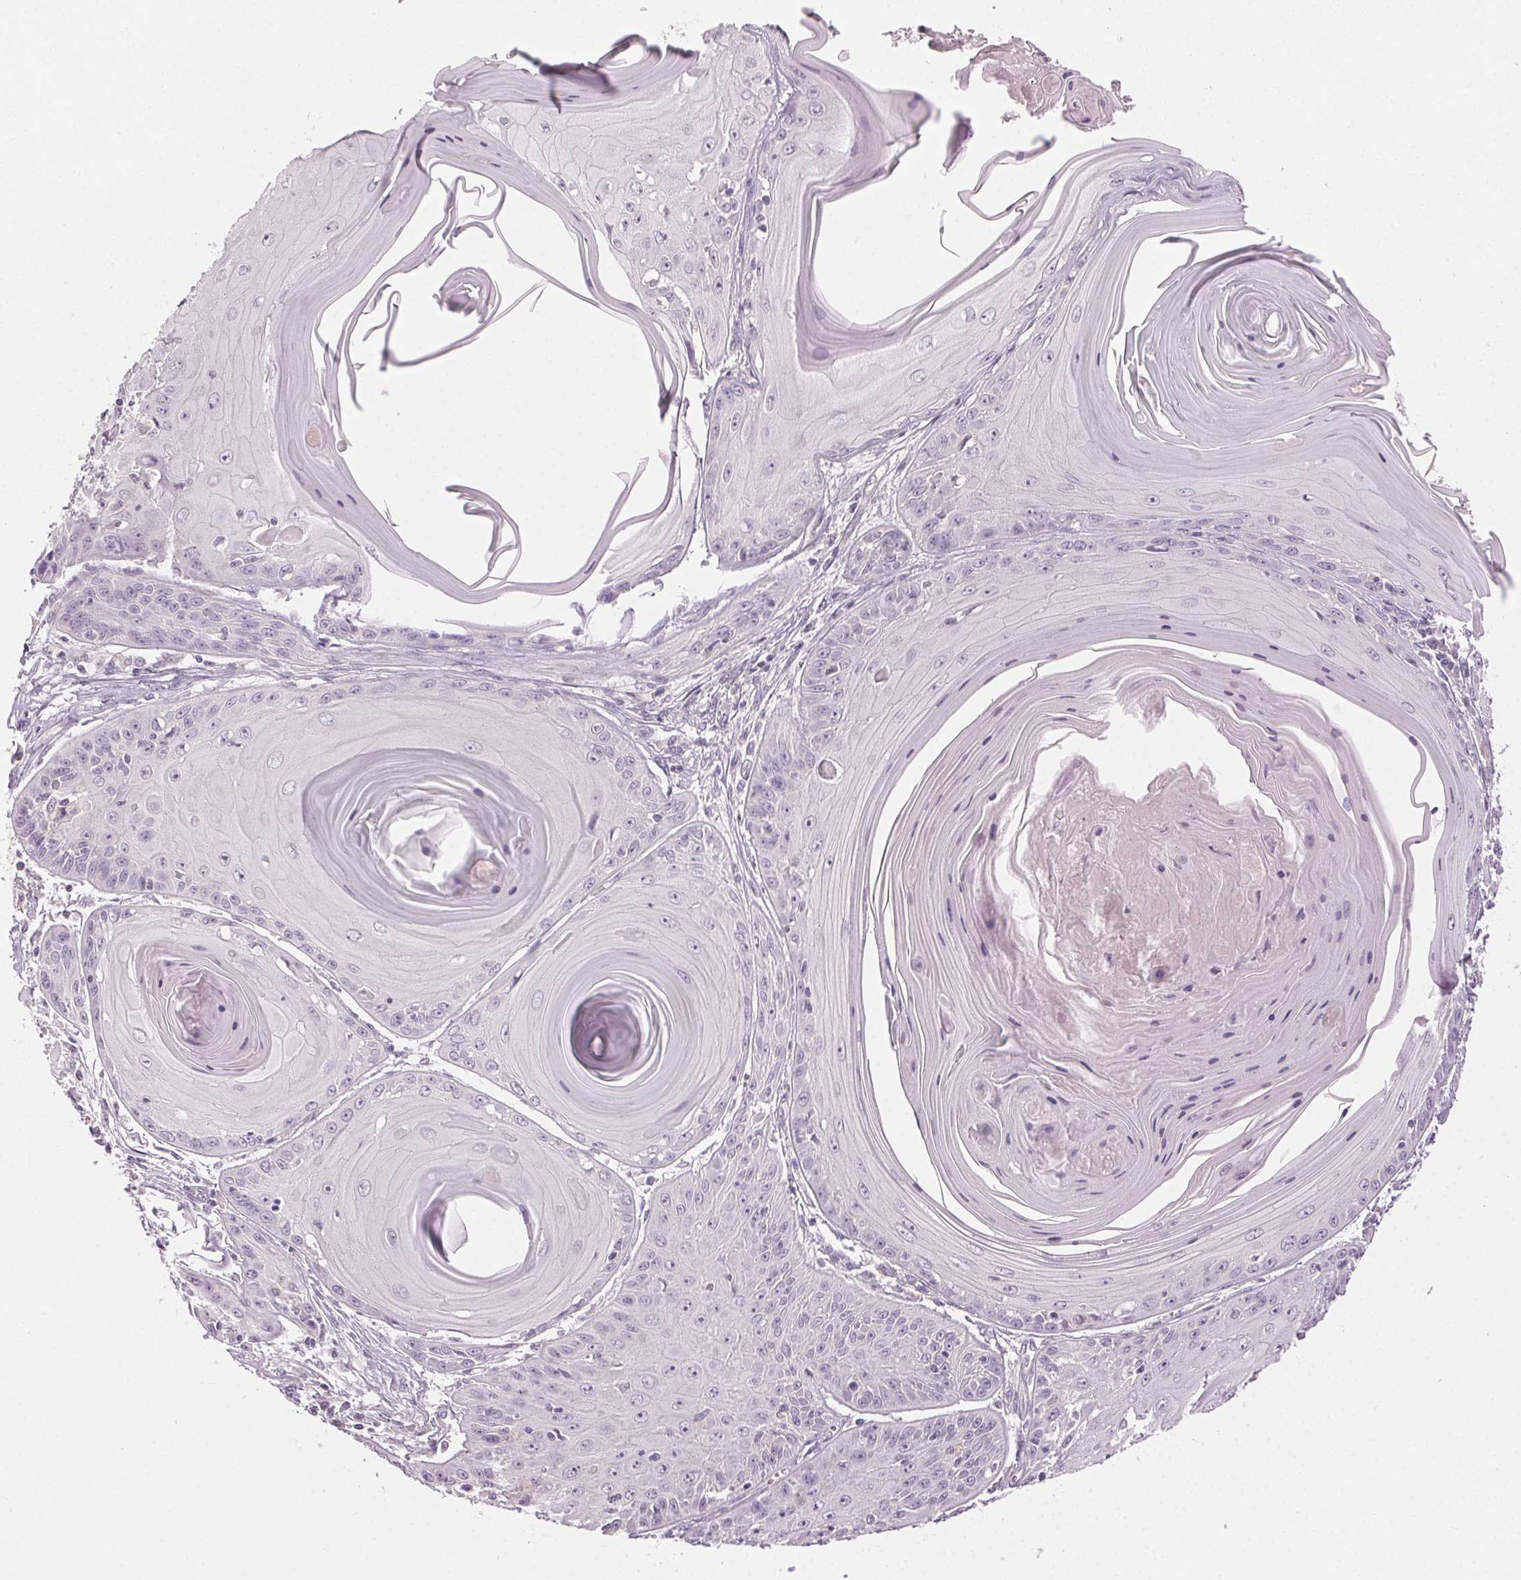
{"staining": {"intensity": "negative", "quantity": "none", "location": "none"}, "tissue": "skin cancer", "cell_type": "Tumor cells", "image_type": "cancer", "snomed": [{"axis": "morphology", "description": "Squamous cell carcinoma, NOS"}, {"axis": "topography", "description": "Skin"}, {"axis": "topography", "description": "Vulva"}], "caption": "The micrograph exhibits no staining of tumor cells in skin cancer.", "gene": "CLTRN", "patient": {"sex": "female", "age": 85}}